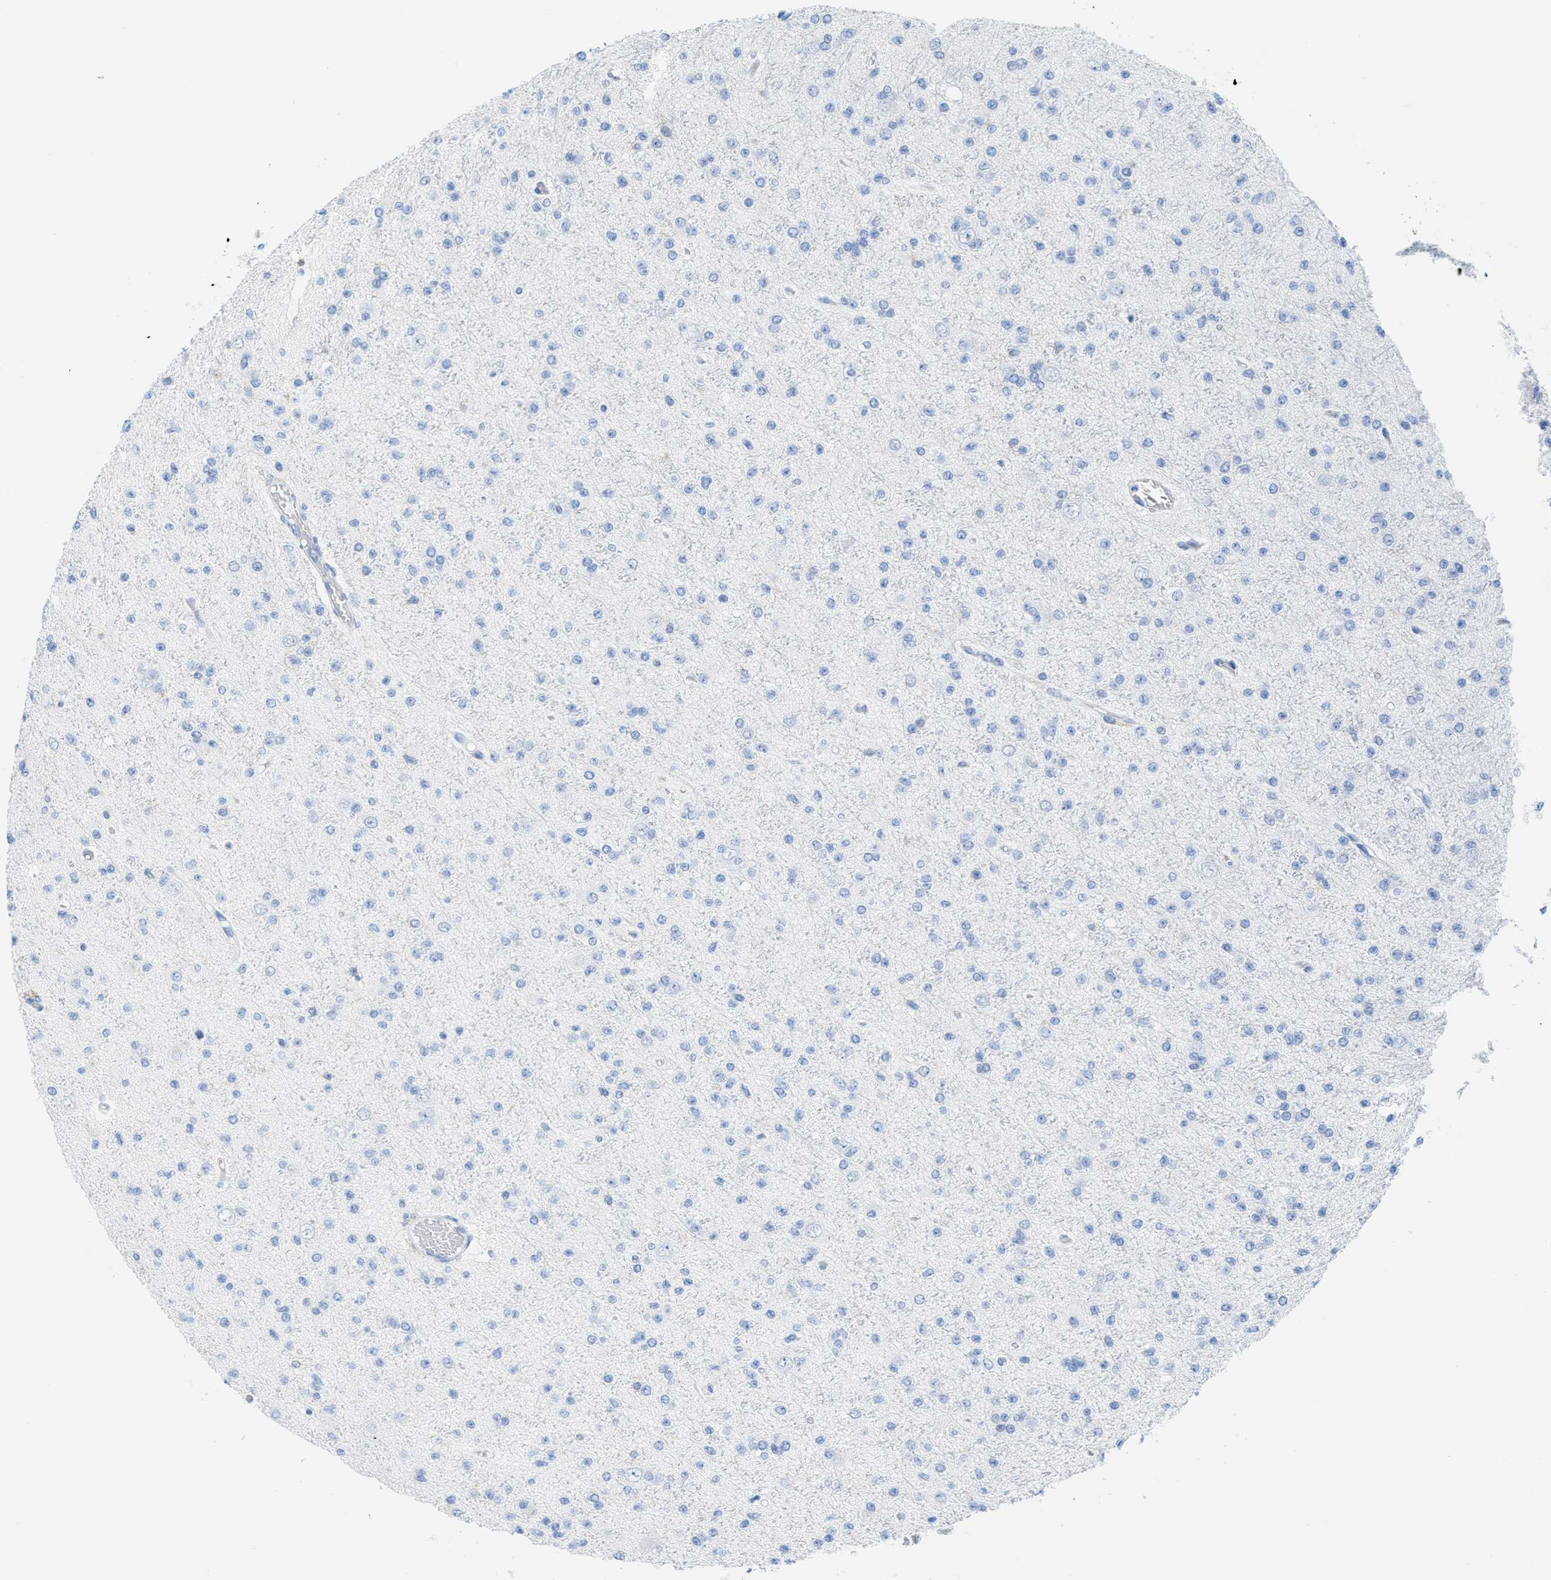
{"staining": {"intensity": "negative", "quantity": "none", "location": "none"}, "tissue": "glioma", "cell_type": "Tumor cells", "image_type": "cancer", "snomed": [{"axis": "morphology", "description": "Glioma, malignant, Low grade"}, {"axis": "topography", "description": "Brain"}], "caption": "DAB immunohistochemical staining of human glioma exhibits no significant expression in tumor cells. (DAB (3,3'-diaminobenzidine) immunohistochemistry, high magnification).", "gene": "IL16", "patient": {"sex": "female", "age": 22}}